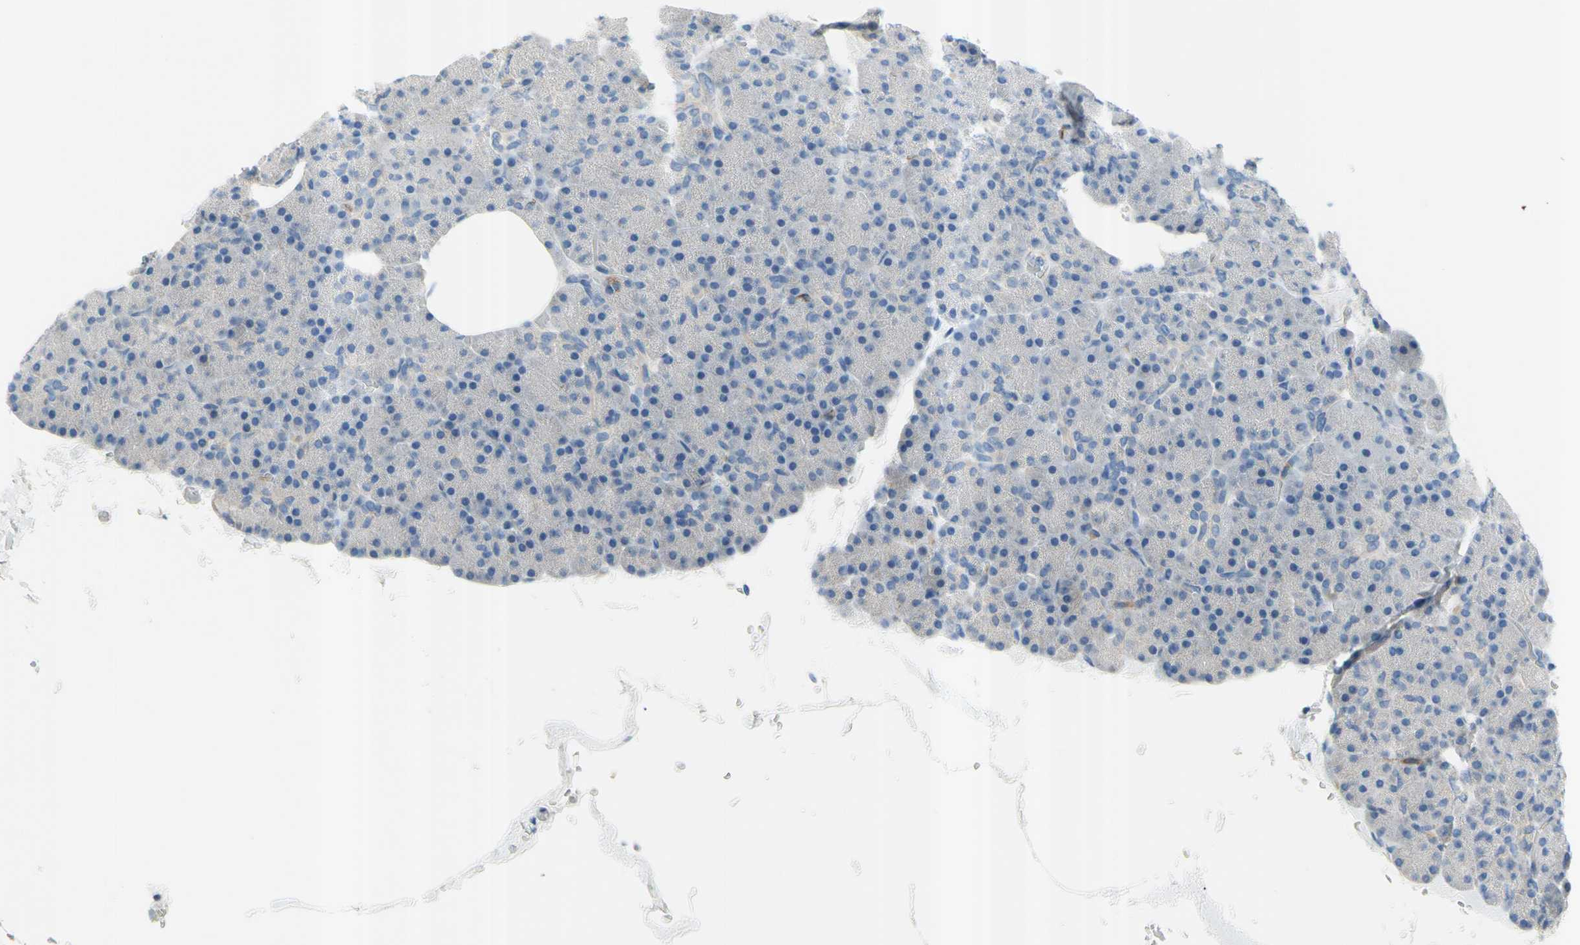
{"staining": {"intensity": "negative", "quantity": "none", "location": "none"}, "tissue": "pancreas", "cell_type": "Exocrine glandular cells", "image_type": "normal", "snomed": [{"axis": "morphology", "description": "Normal tissue, NOS"}, {"axis": "topography", "description": "Pancreas"}], "caption": "The IHC photomicrograph has no significant expression in exocrine glandular cells of pancreas.", "gene": "PRRG2", "patient": {"sex": "female", "age": 35}}